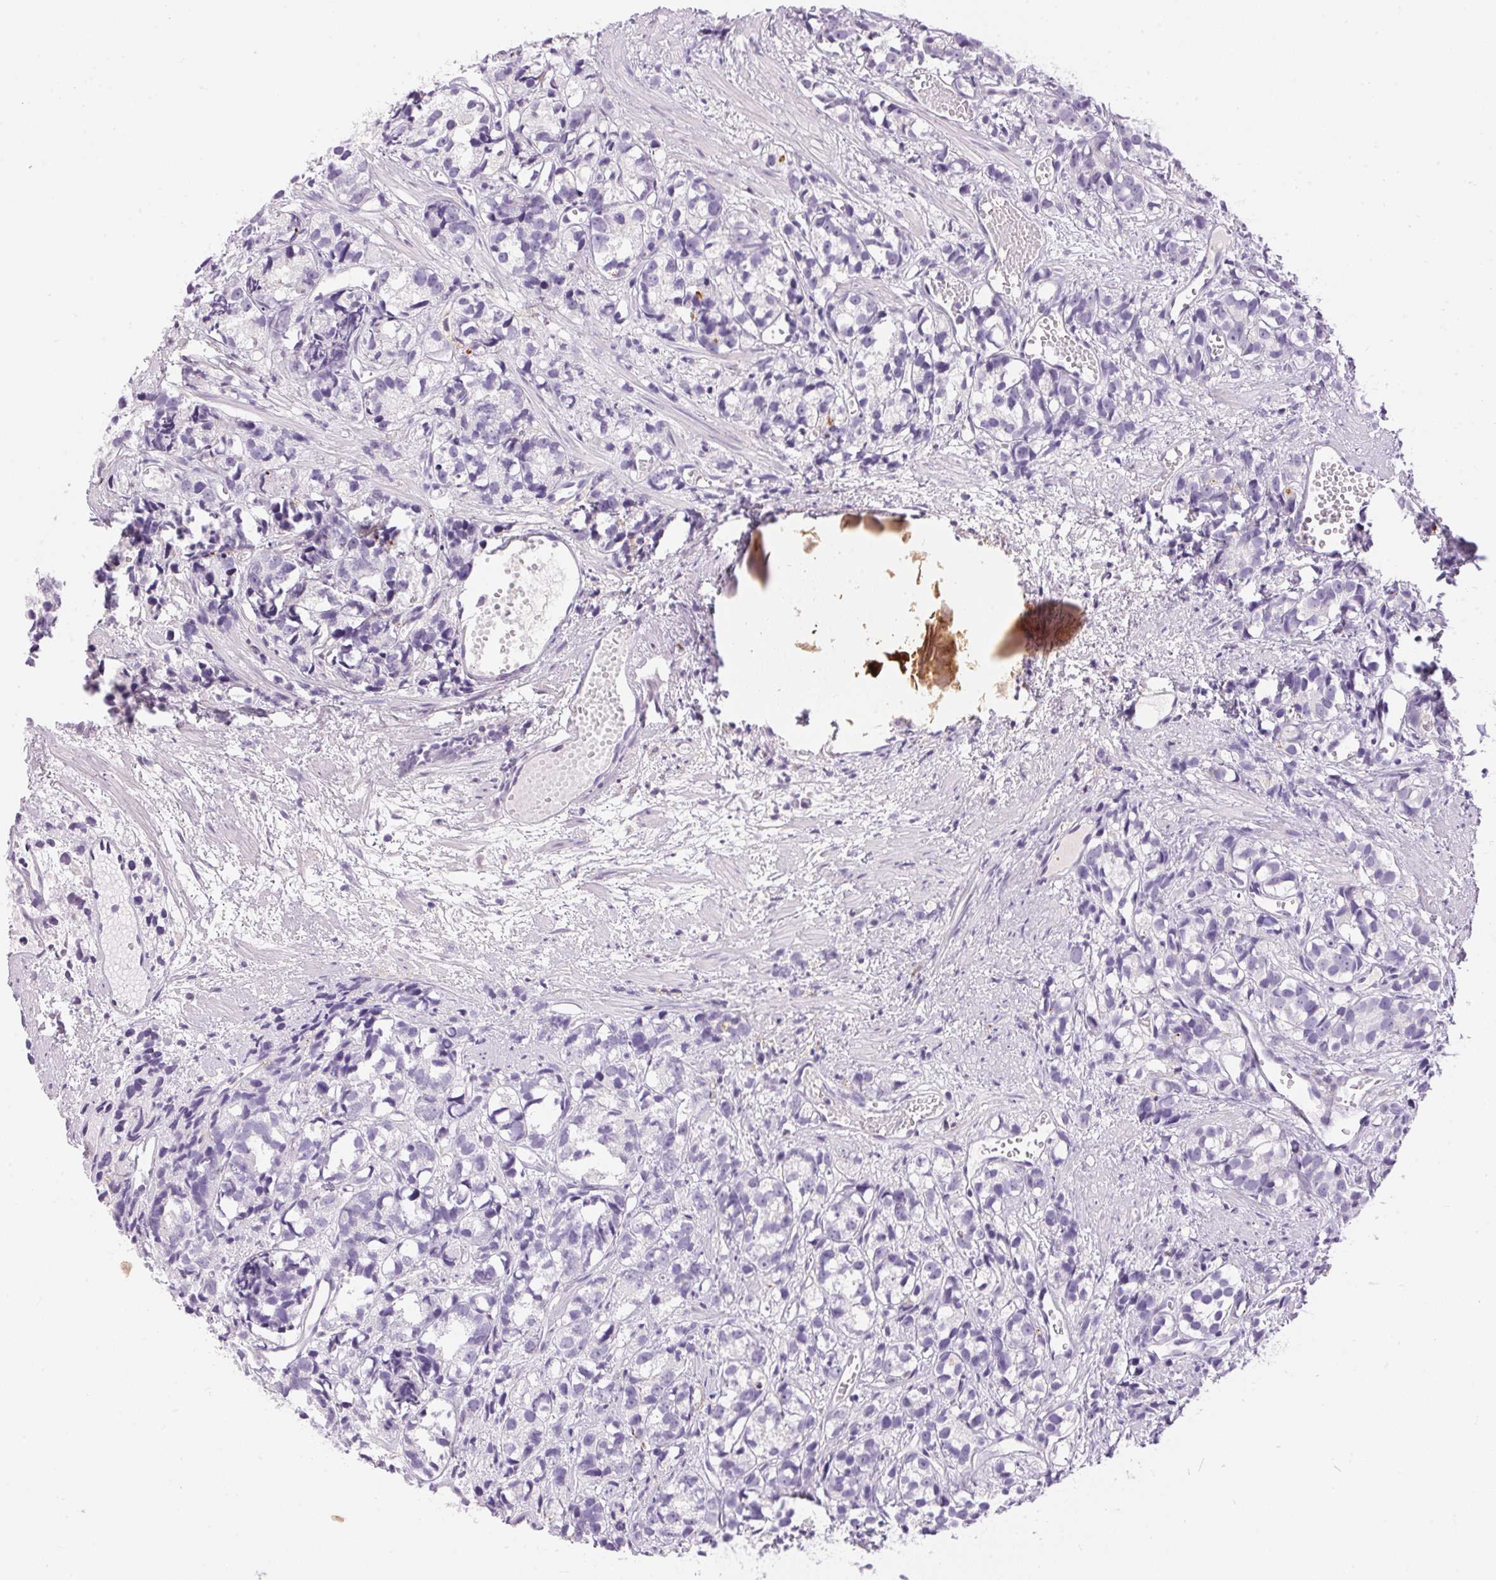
{"staining": {"intensity": "negative", "quantity": "none", "location": "none"}, "tissue": "prostate cancer", "cell_type": "Tumor cells", "image_type": "cancer", "snomed": [{"axis": "morphology", "description": "Adenocarcinoma, High grade"}, {"axis": "topography", "description": "Prostate"}], "caption": "This is an immunohistochemistry histopathology image of high-grade adenocarcinoma (prostate). There is no expression in tumor cells.", "gene": "PNLIPRP3", "patient": {"sex": "male", "age": 77}}